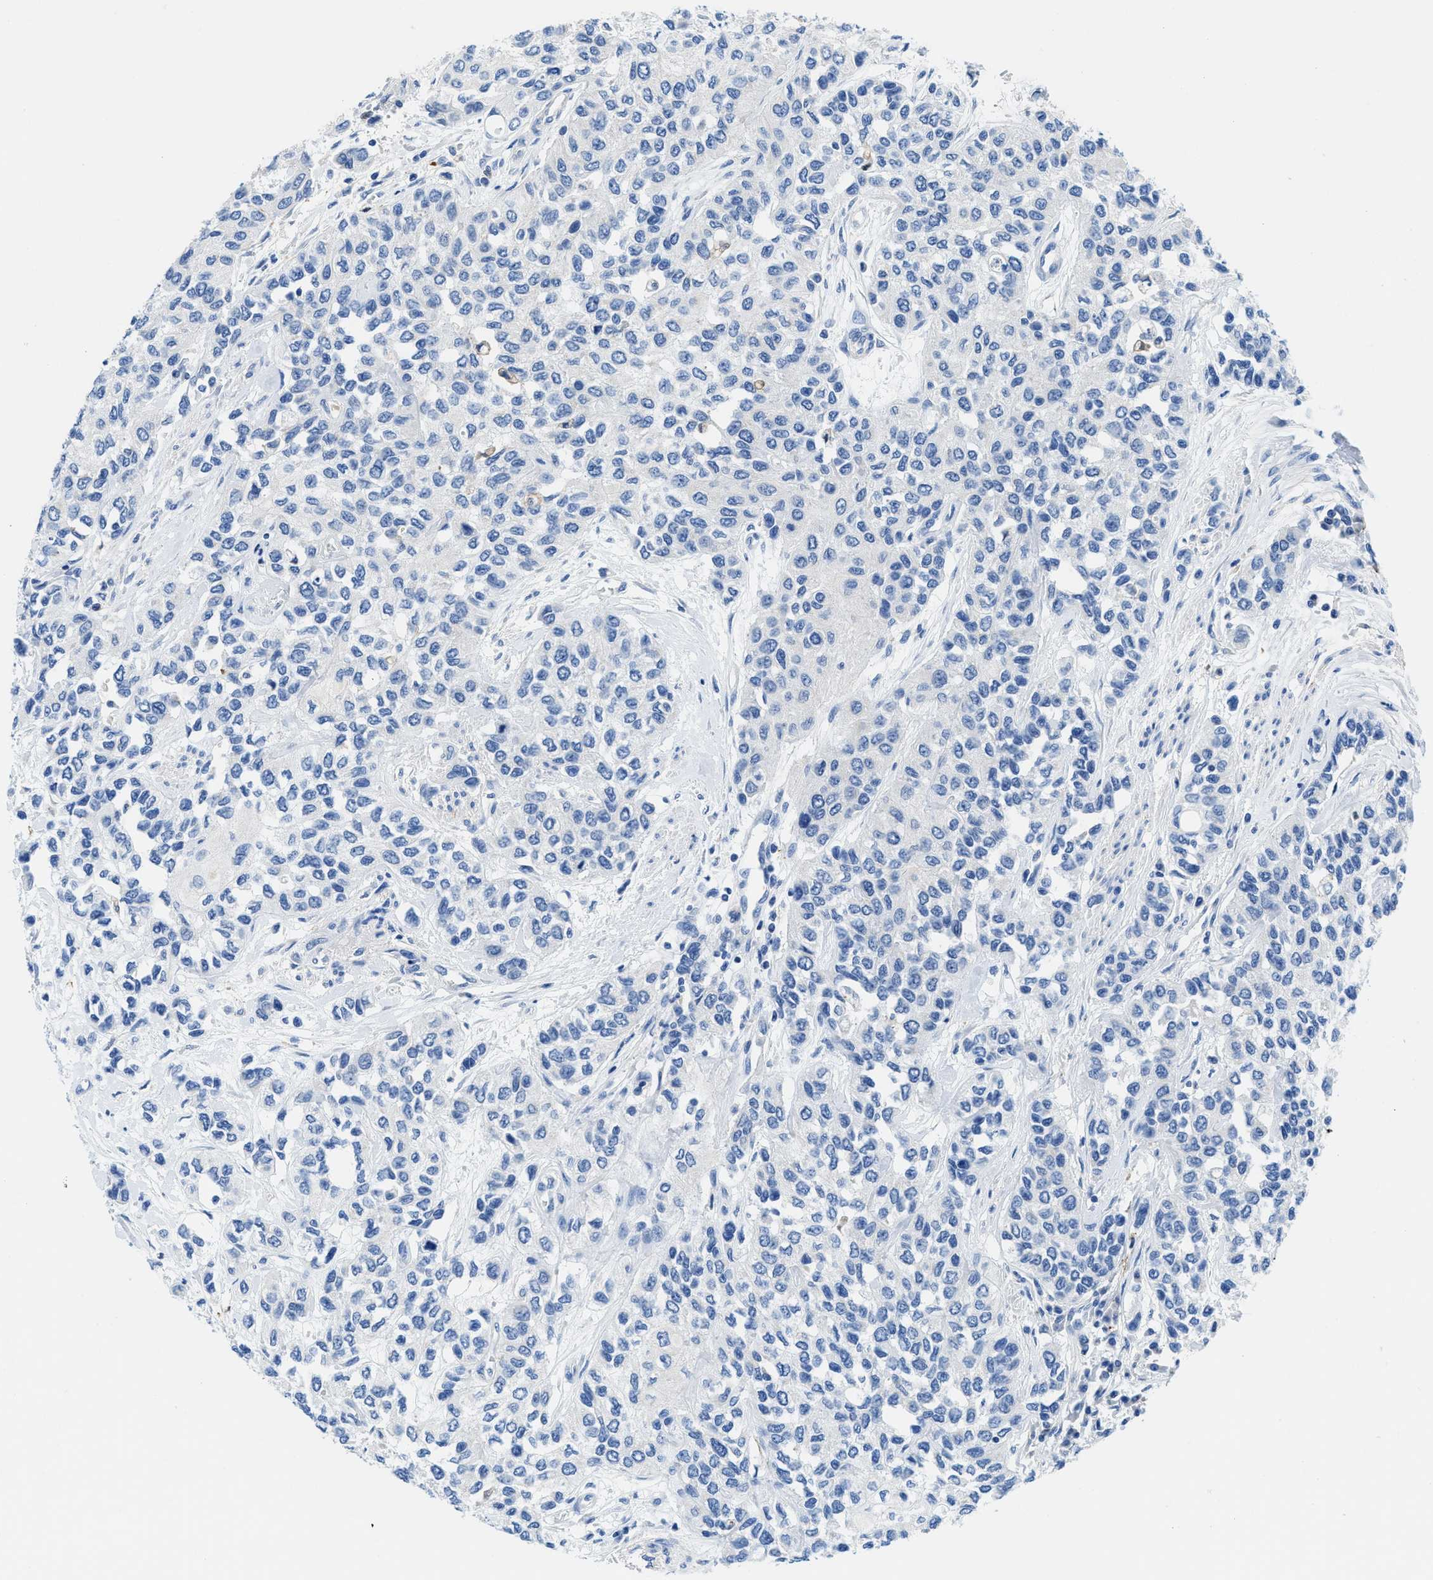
{"staining": {"intensity": "negative", "quantity": "none", "location": "none"}, "tissue": "urothelial cancer", "cell_type": "Tumor cells", "image_type": "cancer", "snomed": [{"axis": "morphology", "description": "Urothelial carcinoma, High grade"}, {"axis": "topography", "description": "Urinary bladder"}], "caption": "Tumor cells are negative for protein expression in human high-grade urothelial carcinoma.", "gene": "NEB", "patient": {"sex": "female", "age": 56}}